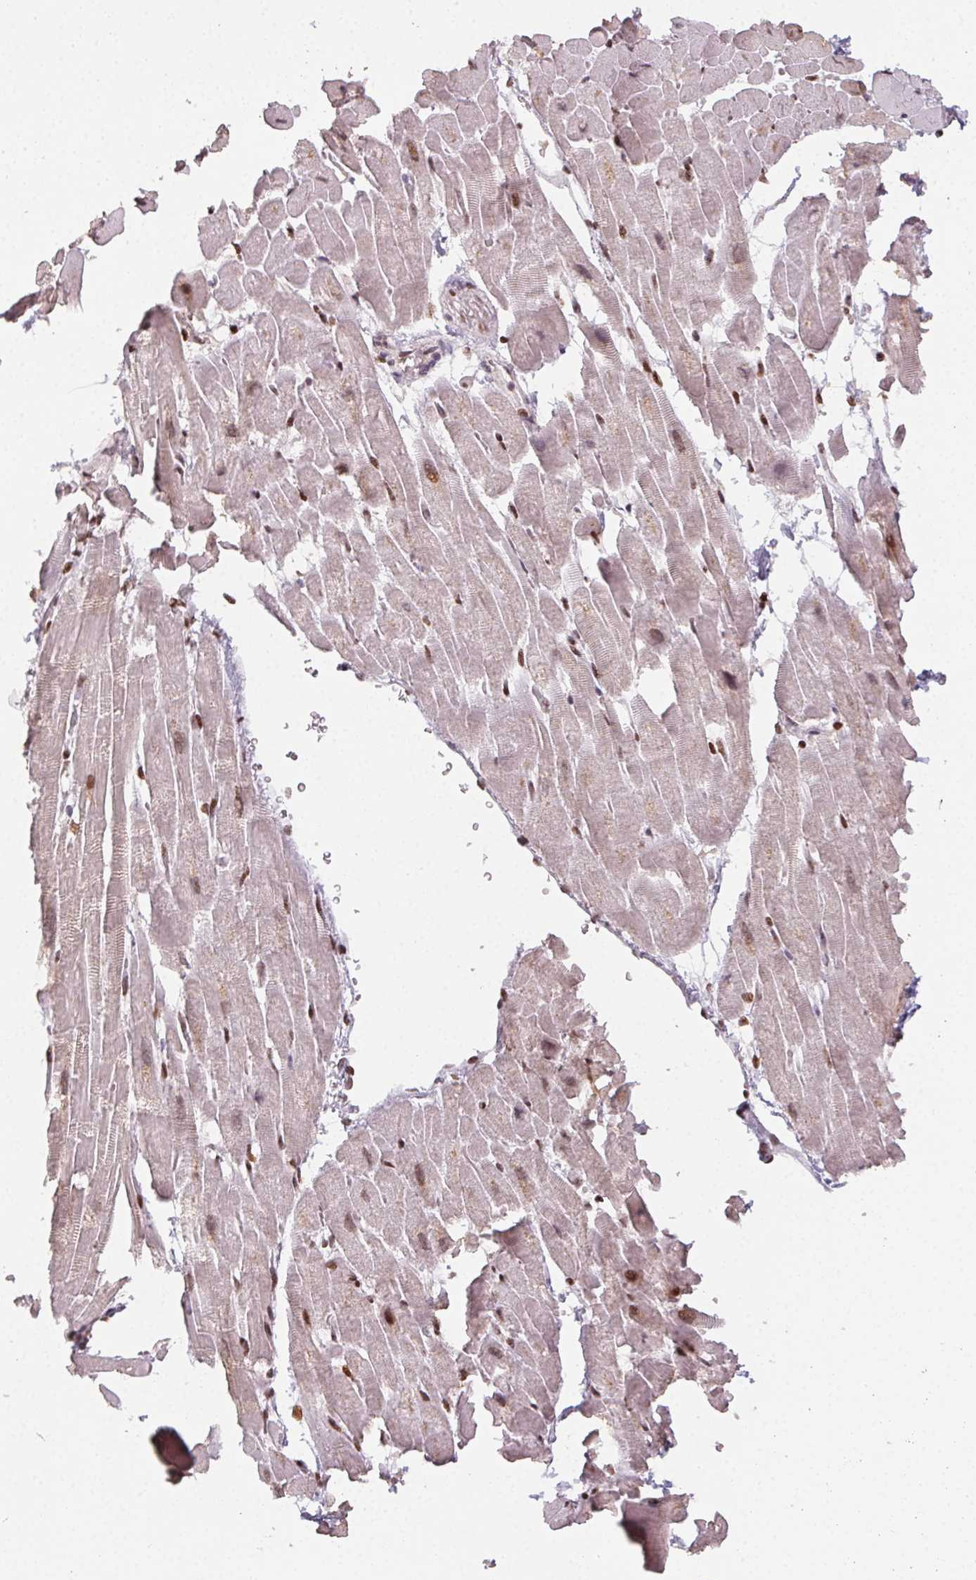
{"staining": {"intensity": "moderate", "quantity": "25%-75%", "location": "nuclear"}, "tissue": "heart muscle", "cell_type": "Cardiomyocytes", "image_type": "normal", "snomed": [{"axis": "morphology", "description": "Normal tissue, NOS"}, {"axis": "topography", "description": "Heart"}], "caption": "A histopathology image of human heart muscle stained for a protein exhibits moderate nuclear brown staining in cardiomyocytes. (Brightfield microscopy of DAB IHC at high magnification).", "gene": "KMT2A", "patient": {"sex": "male", "age": 37}}